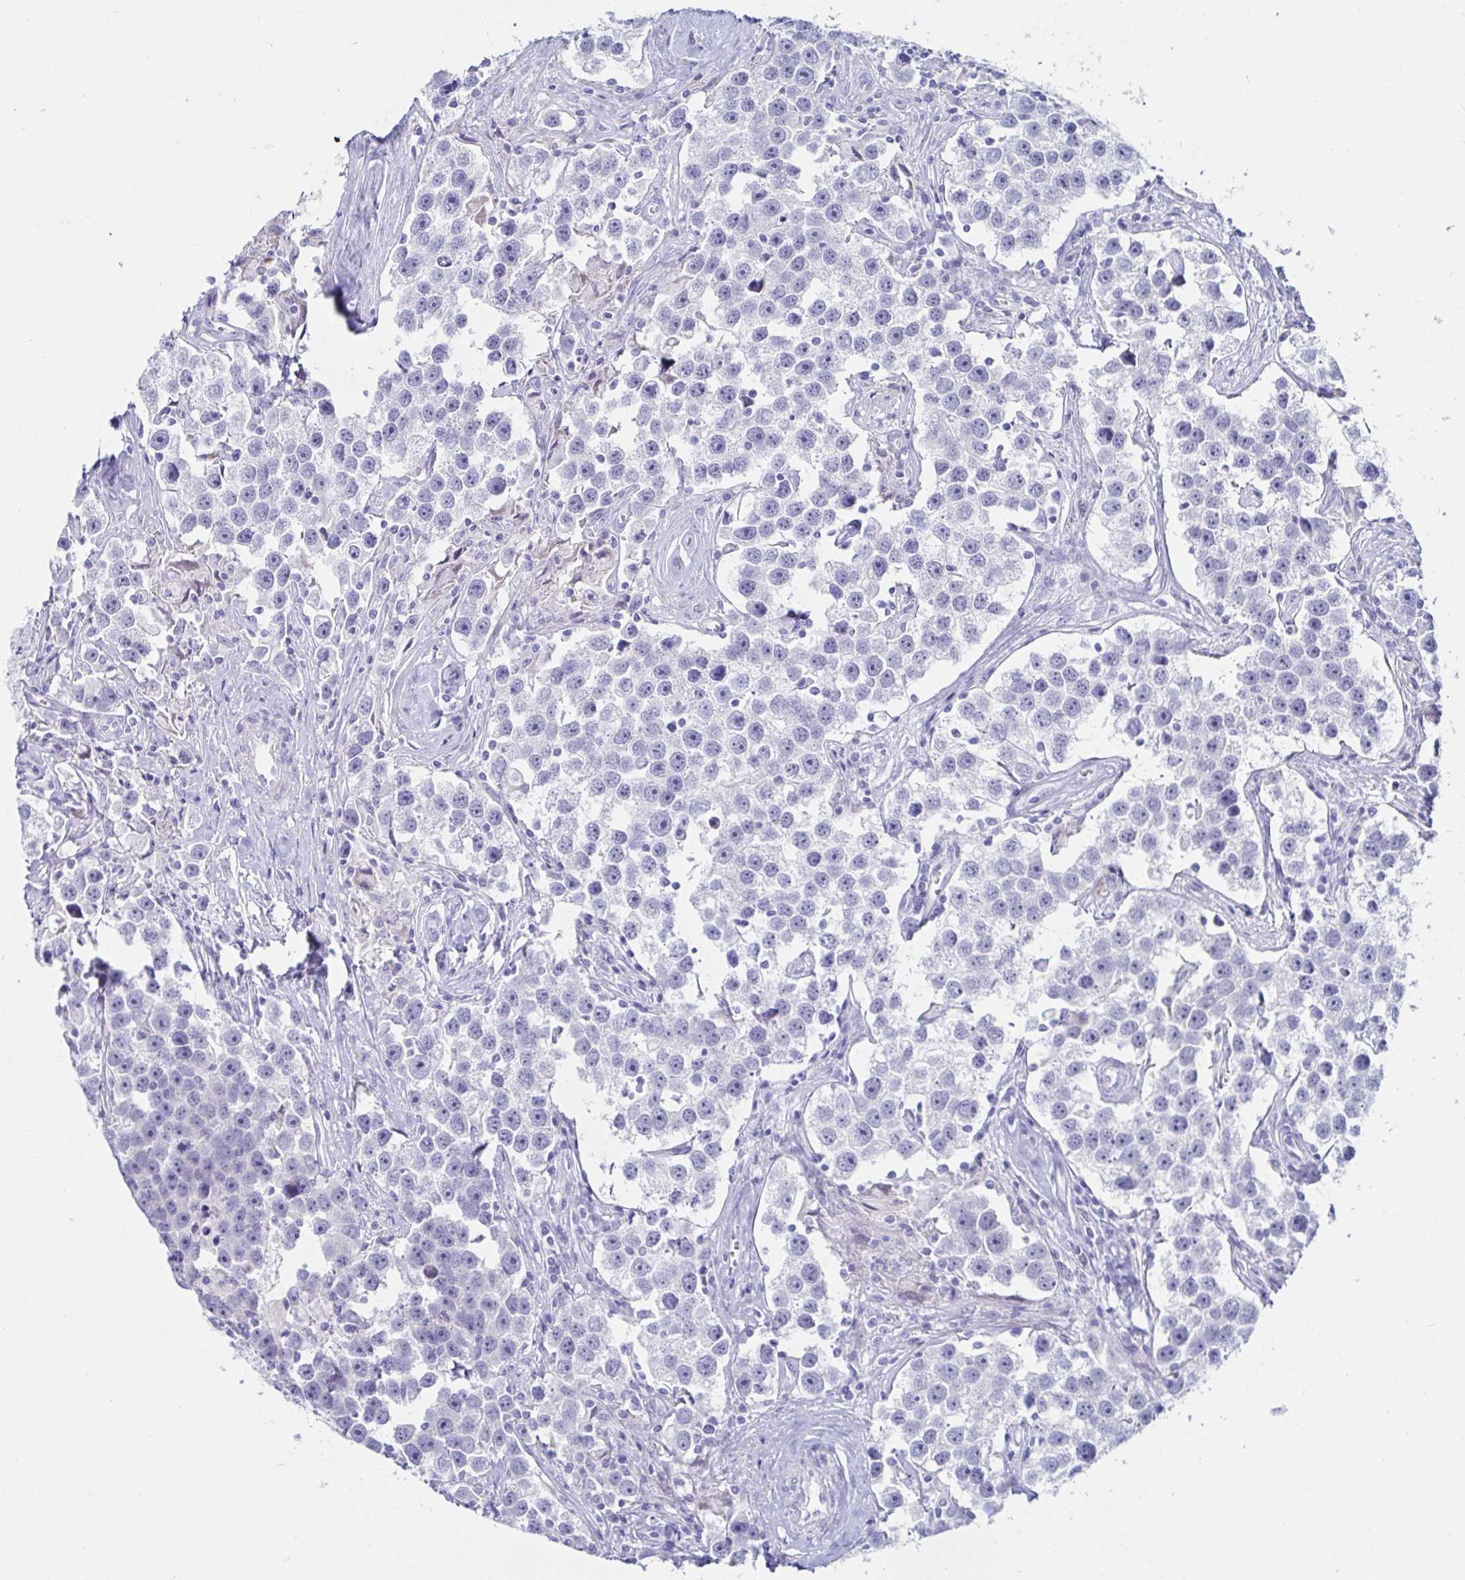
{"staining": {"intensity": "negative", "quantity": "none", "location": "none"}, "tissue": "testis cancer", "cell_type": "Tumor cells", "image_type": "cancer", "snomed": [{"axis": "morphology", "description": "Seminoma, NOS"}, {"axis": "topography", "description": "Testis"}], "caption": "An immunohistochemistry photomicrograph of testis seminoma is shown. There is no staining in tumor cells of testis seminoma.", "gene": "C4orf17", "patient": {"sex": "male", "age": 49}}